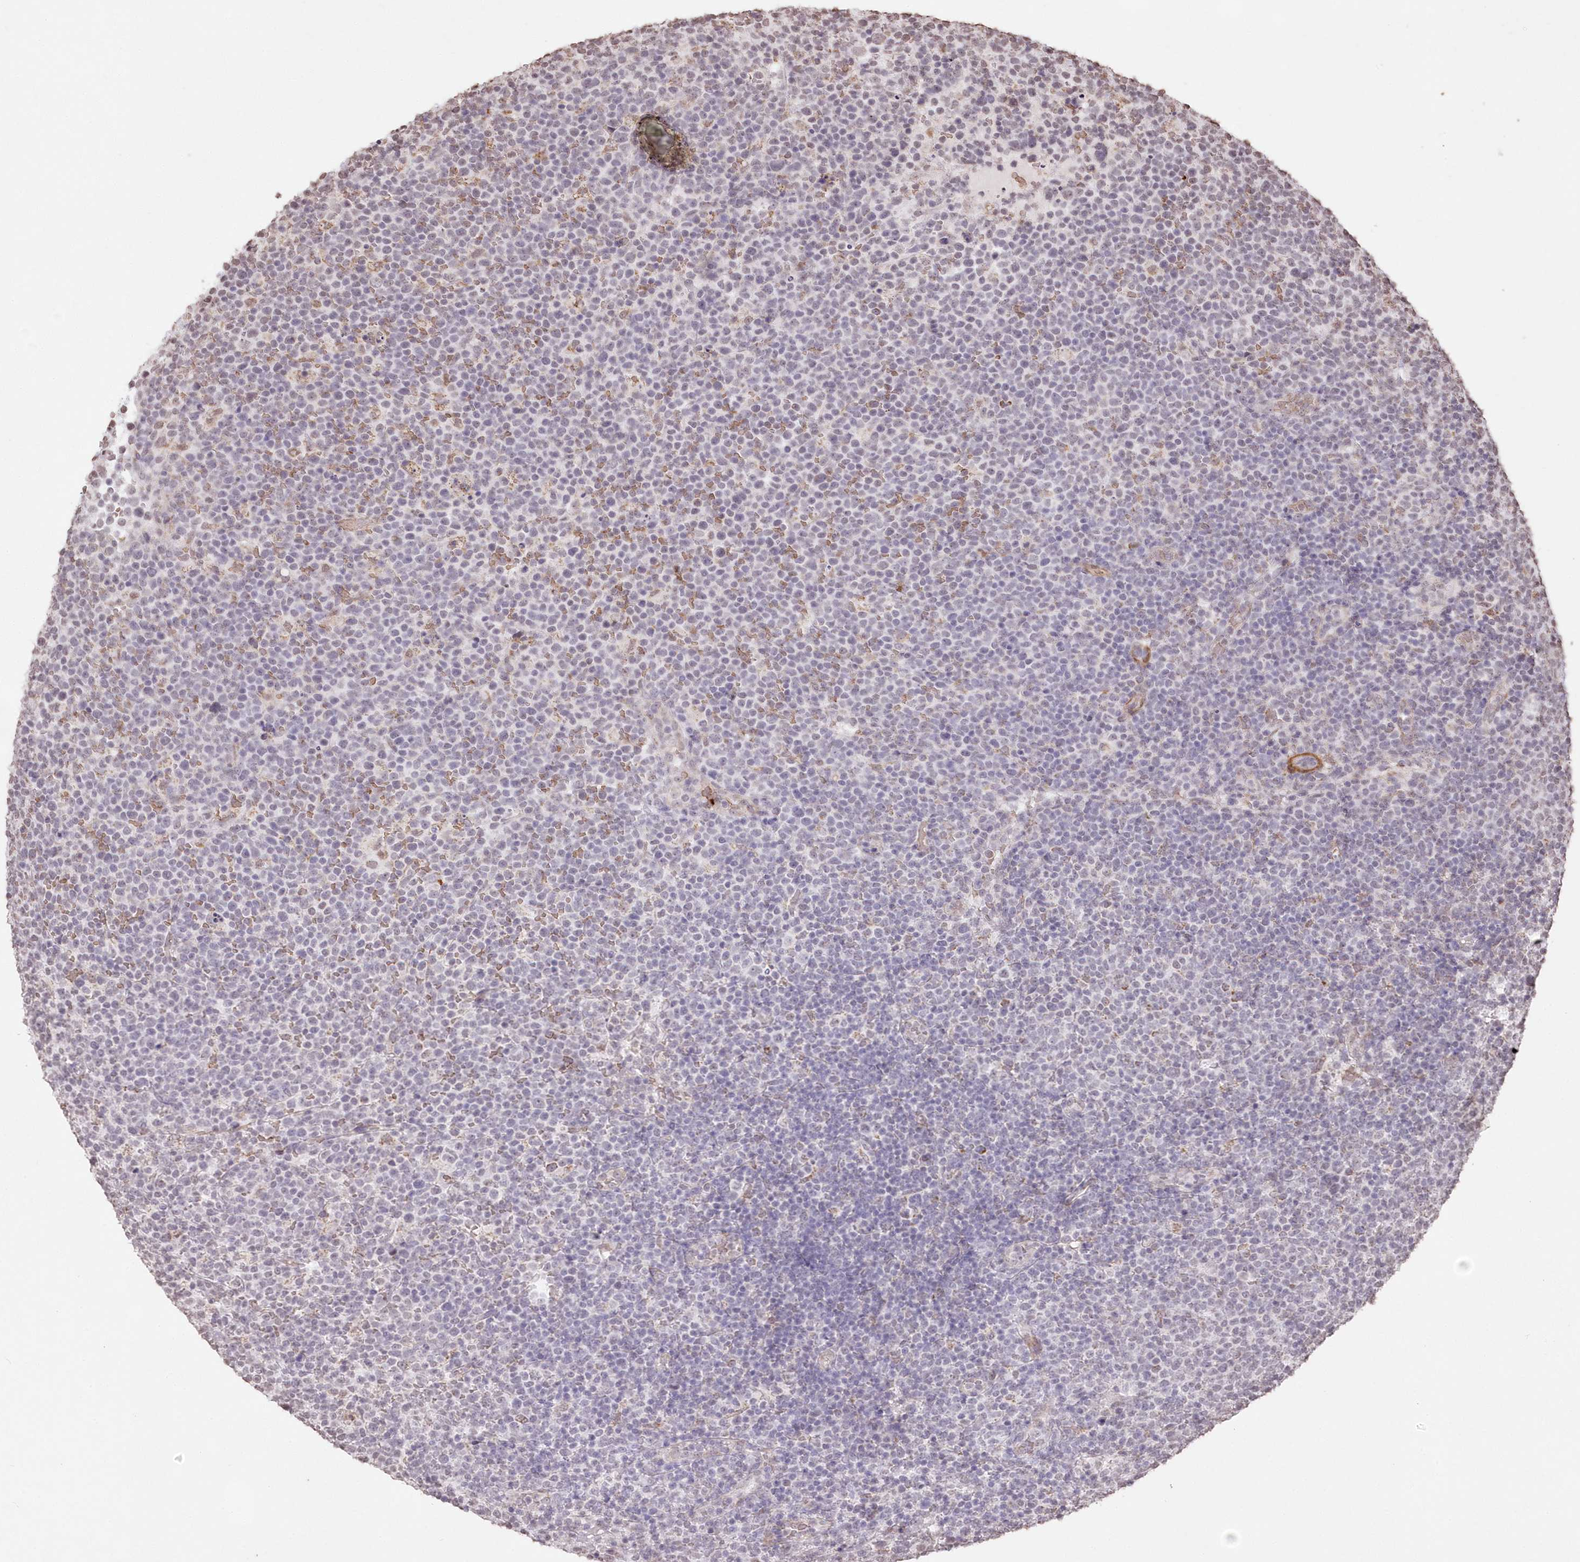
{"staining": {"intensity": "negative", "quantity": "none", "location": "none"}, "tissue": "lymphoma", "cell_type": "Tumor cells", "image_type": "cancer", "snomed": [{"axis": "morphology", "description": "Malignant lymphoma, non-Hodgkin's type, High grade"}, {"axis": "topography", "description": "Lymph node"}], "caption": "Immunohistochemical staining of human lymphoma shows no significant expression in tumor cells. (Immunohistochemistry, brightfield microscopy, high magnification).", "gene": "RBM27", "patient": {"sex": "male", "age": 61}}